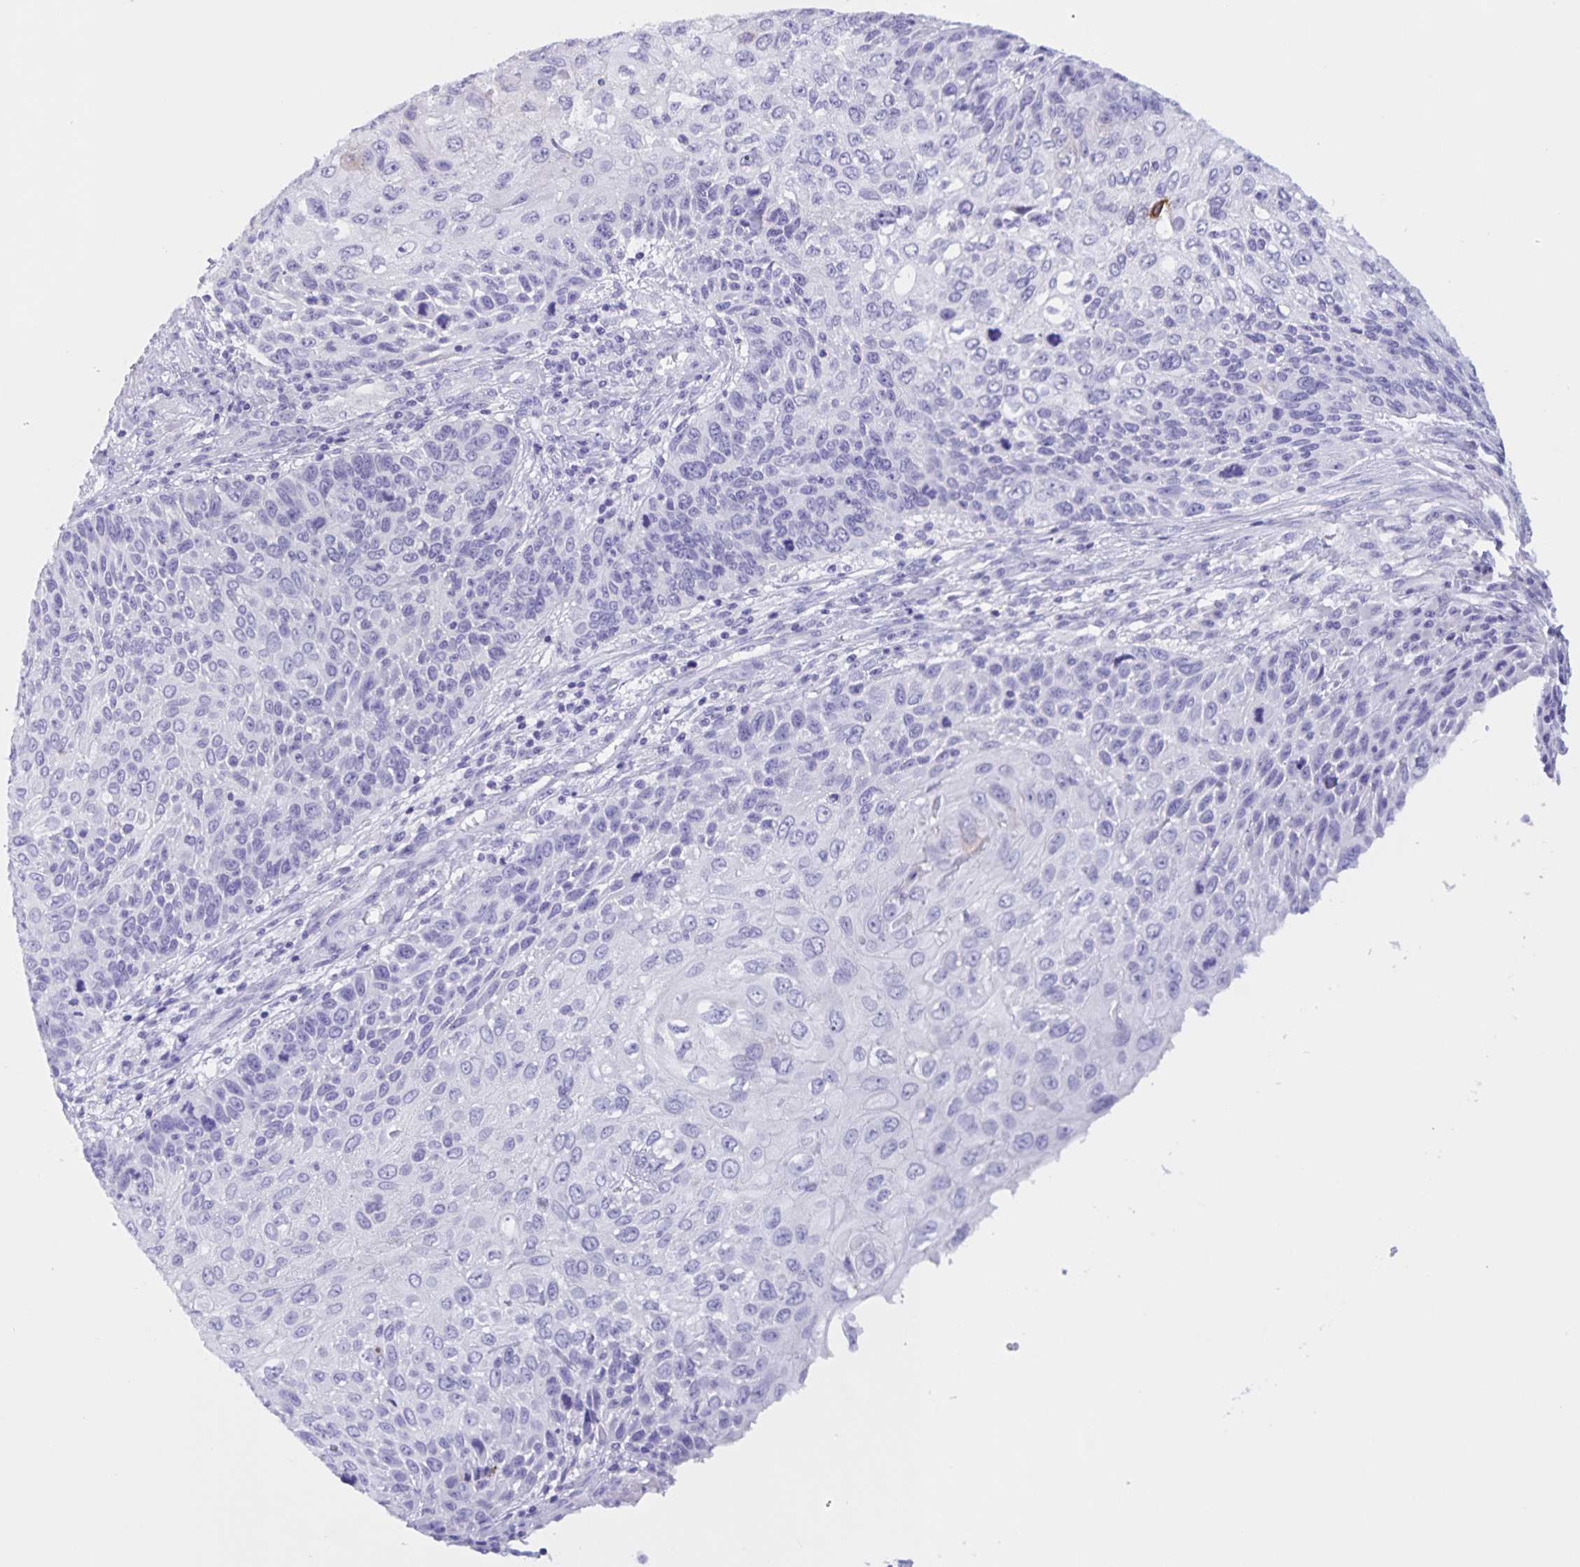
{"staining": {"intensity": "negative", "quantity": "none", "location": "none"}, "tissue": "skin cancer", "cell_type": "Tumor cells", "image_type": "cancer", "snomed": [{"axis": "morphology", "description": "Squamous cell carcinoma, NOS"}, {"axis": "topography", "description": "Skin"}], "caption": "Tumor cells show no significant protein expression in skin cancer (squamous cell carcinoma).", "gene": "TGIF2LX", "patient": {"sex": "male", "age": 92}}